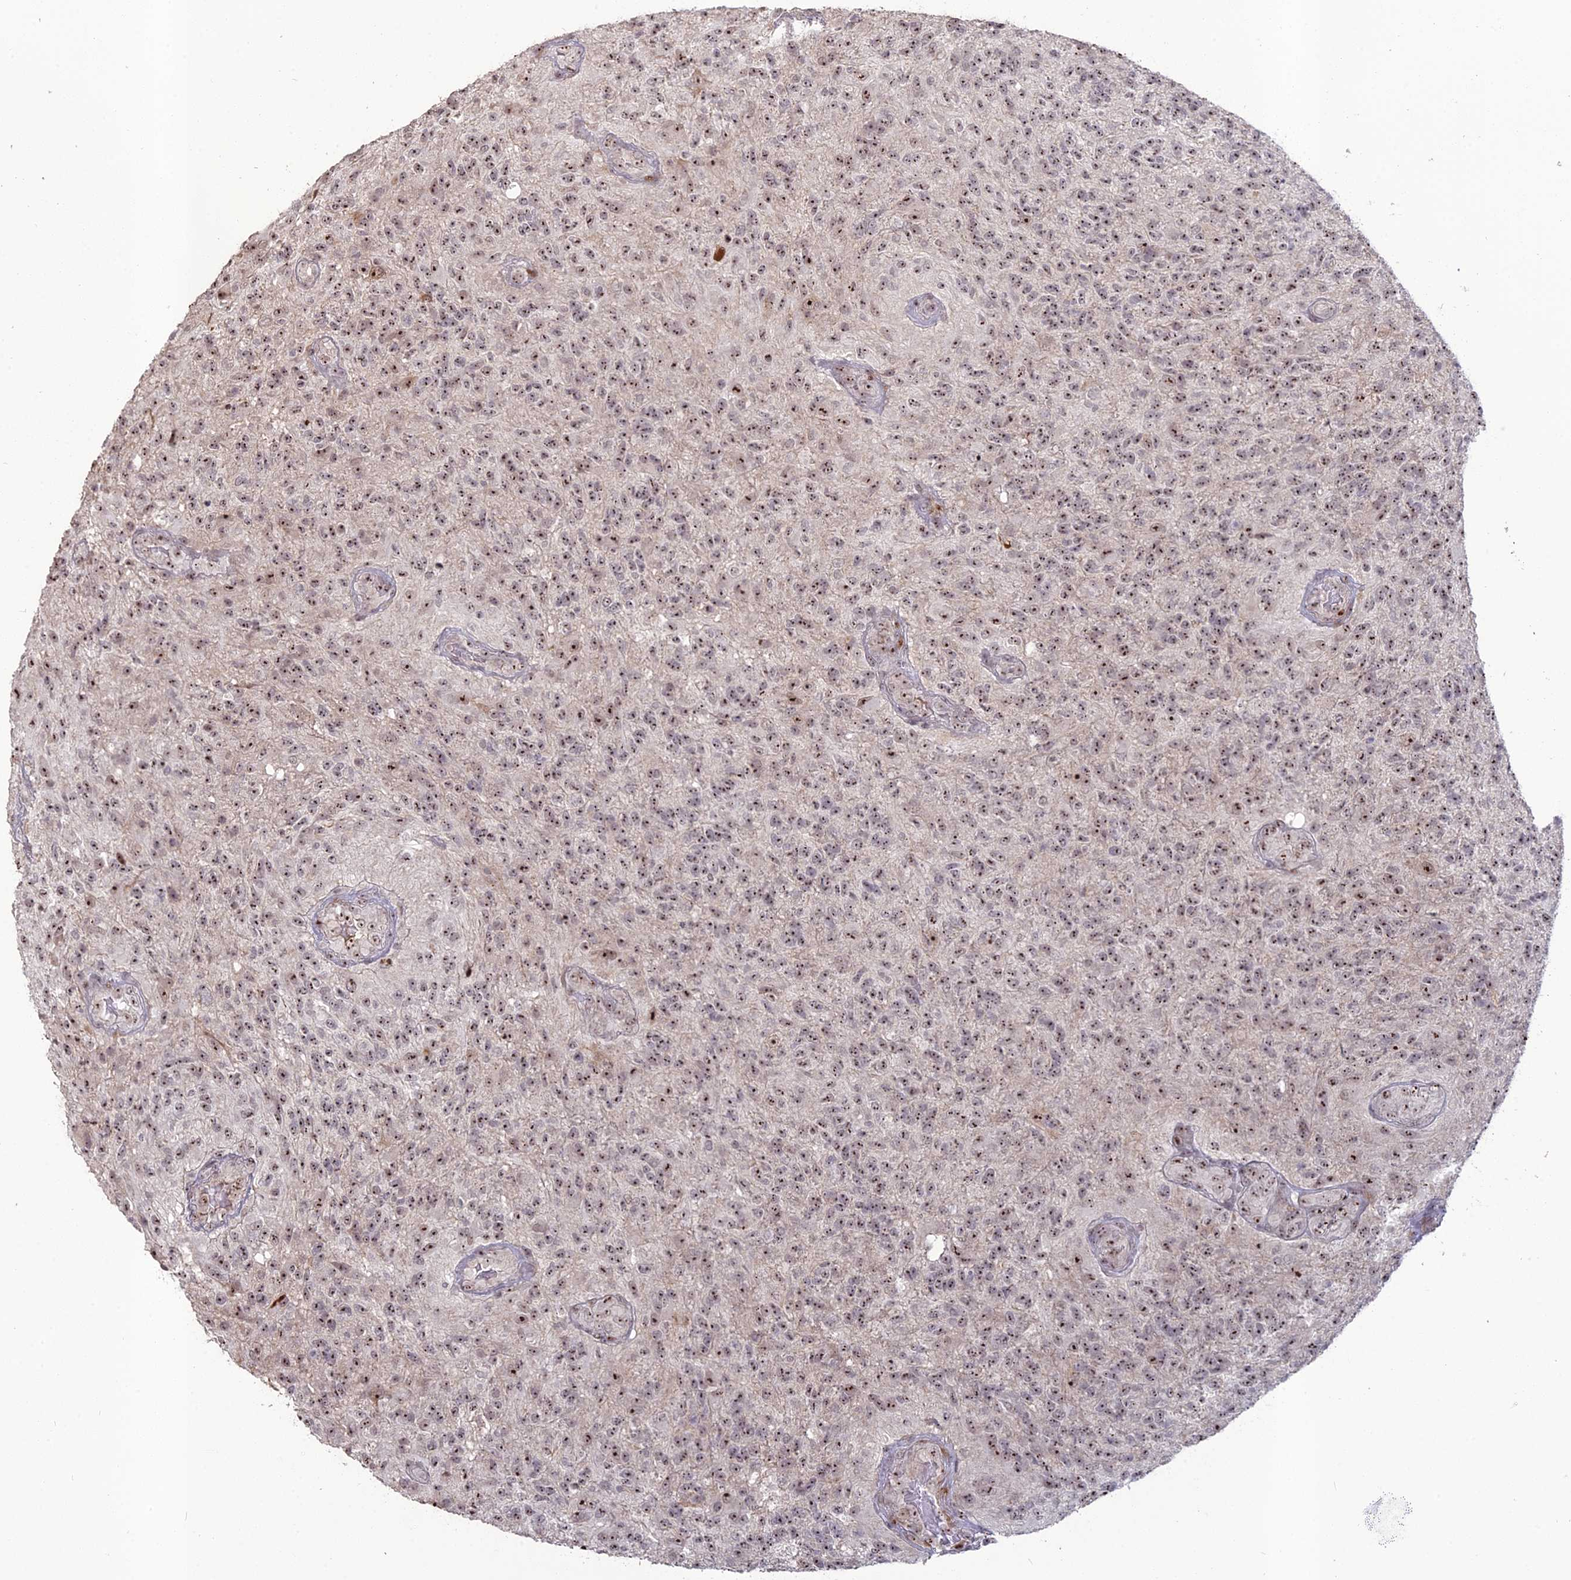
{"staining": {"intensity": "moderate", "quantity": ">75%", "location": "nuclear"}, "tissue": "glioma", "cell_type": "Tumor cells", "image_type": "cancer", "snomed": [{"axis": "morphology", "description": "Glioma, malignant, High grade"}, {"axis": "topography", "description": "Brain"}], "caption": "Immunohistochemical staining of human glioma exhibits medium levels of moderate nuclear expression in about >75% of tumor cells.", "gene": "FAM131A", "patient": {"sex": "male", "age": 56}}